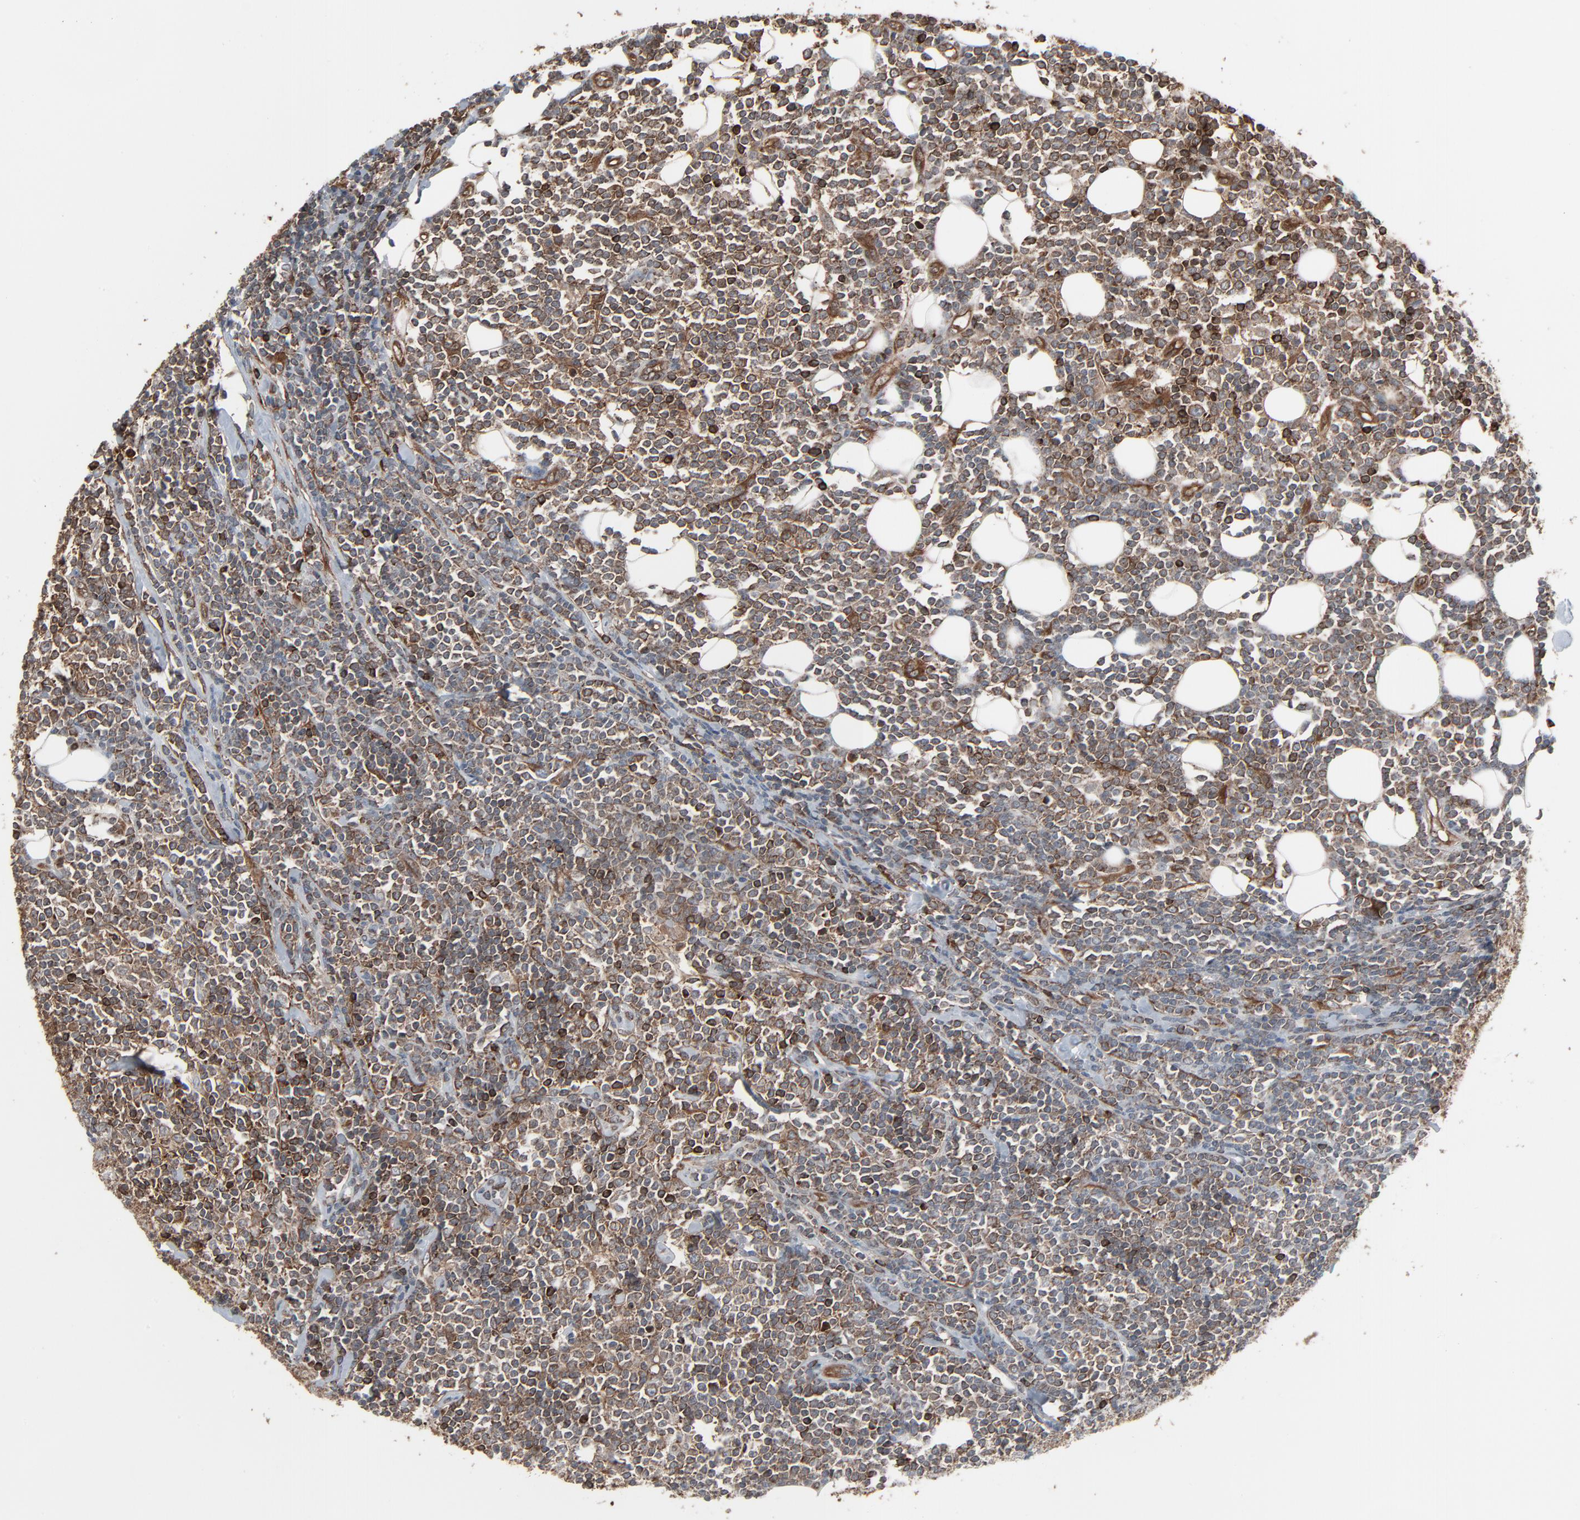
{"staining": {"intensity": "strong", "quantity": "<25%", "location": "cytoplasmic/membranous"}, "tissue": "lymphoma", "cell_type": "Tumor cells", "image_type": "cancer", "snomed": [{"axis": "morphology", "description": "Malignant lymphoma, non-Hodgkin's type, Low grade"}, {"axis": "topography", "description": "Soft tissue"}], "caption": "Tumor cells exhibit medium levels of strong cytoplasmic/membranous positivity in approximately <25% of cells in low-grade malignant lymphoma, non-Hodgkin's type.", "gene": "OPTN", "patient": {"sex": "male", "age": 92}}